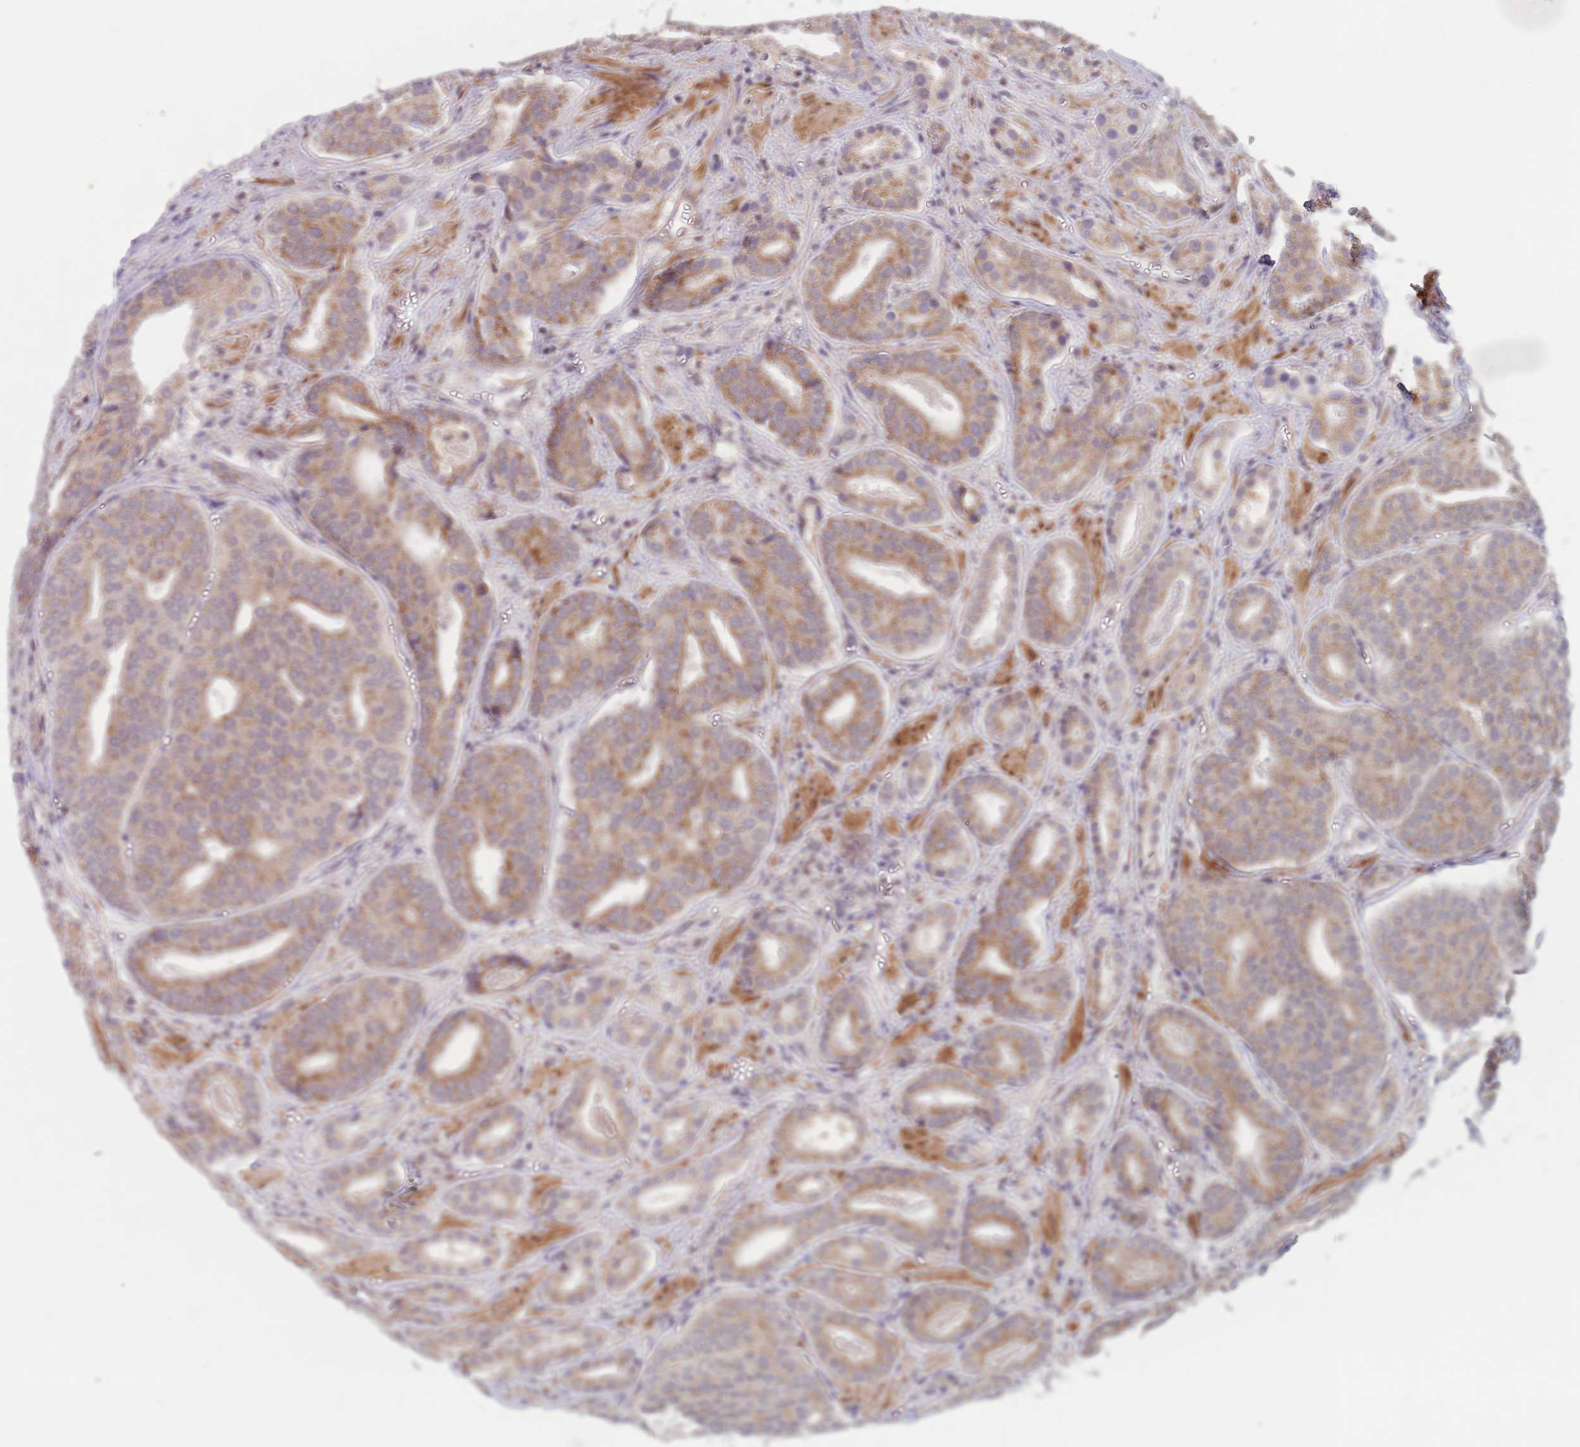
{"staining": {"intensity": "moderate", "quantity": ">75%", "location": "cytoplasmic/membranous"}, "tissue": "prostate cancer", "cell_type": "Tumor cells", "image_type": "cancer", "snomed": [{"axis": "morphology", "description": "Adenocarcinoma, High grade"}, {"axis": "topography", "description": "Prostate"}], "caption": "Prostate cancer was stained to show a protein in brown. There is medium levels of moderate cytoplasmic/membranous staining in approximately >75% of tumor cells. (DAB (3,3'-diaminobenzidine) IHC, brown staining for protein, blue staining for nuclei).", "gene": "FAM153A", "patient": {"sex": "male", "age": 55}}